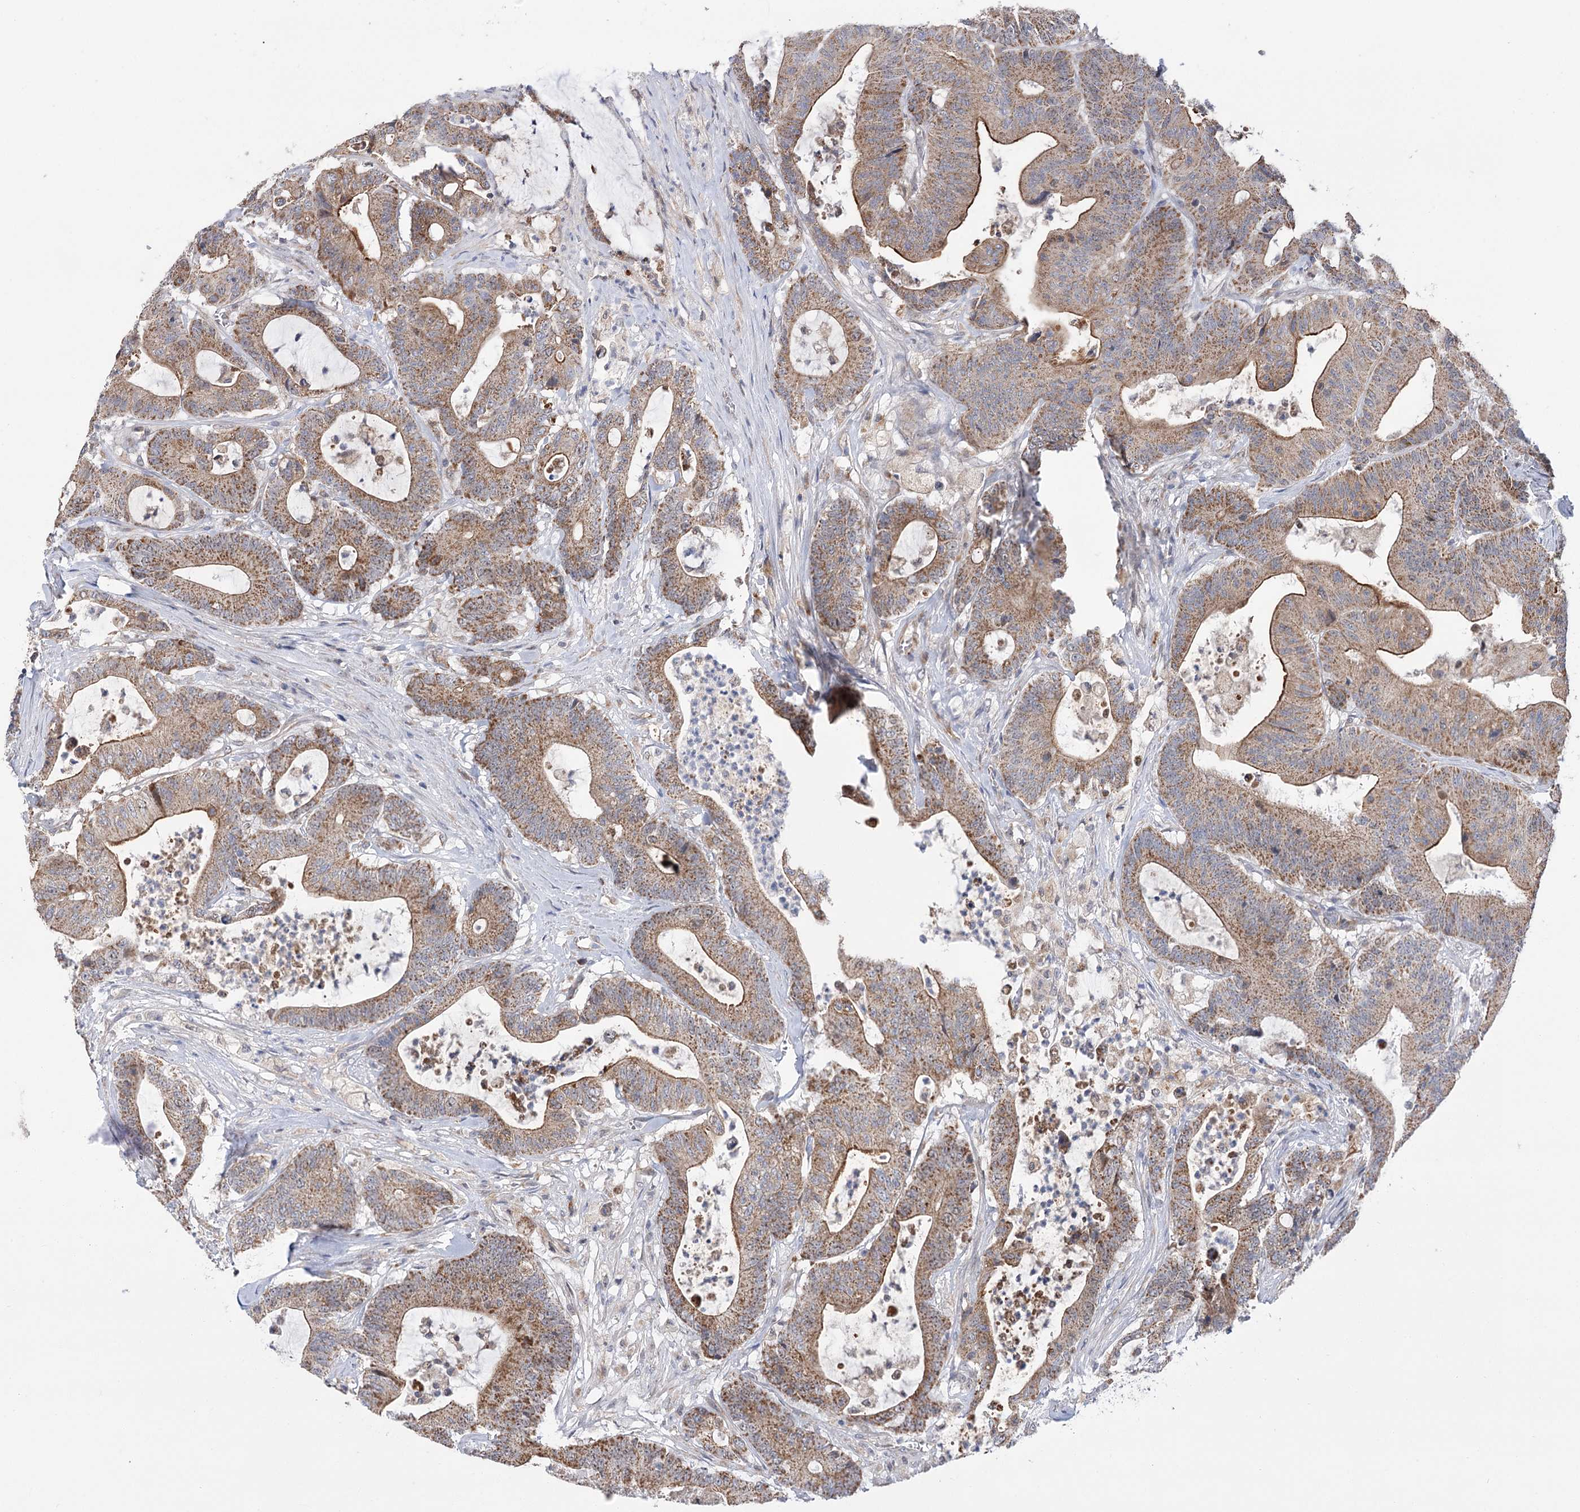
{"staining": {"intensity": "moderate", "quantity": ">75%", "location": "cytoplasmic/membranous"}, "tissue": "colorectal cancer", "cell_type": "Tumor cells", "image_type": "cancer", "snomed": [{"axis": "morphology", "description": "Adenocarcinoma, NOS"}, {"axis": "topography", "description": "Colon"}], "caption": "The photomicrograph reveals a brown stain indicating the presence of a protein in the cytoplasmic/membranous of tumor cells in colorectal adenocarcinoma.", "gene": "ECHDC3", "patient": {"sex": "female", "age": 84}}